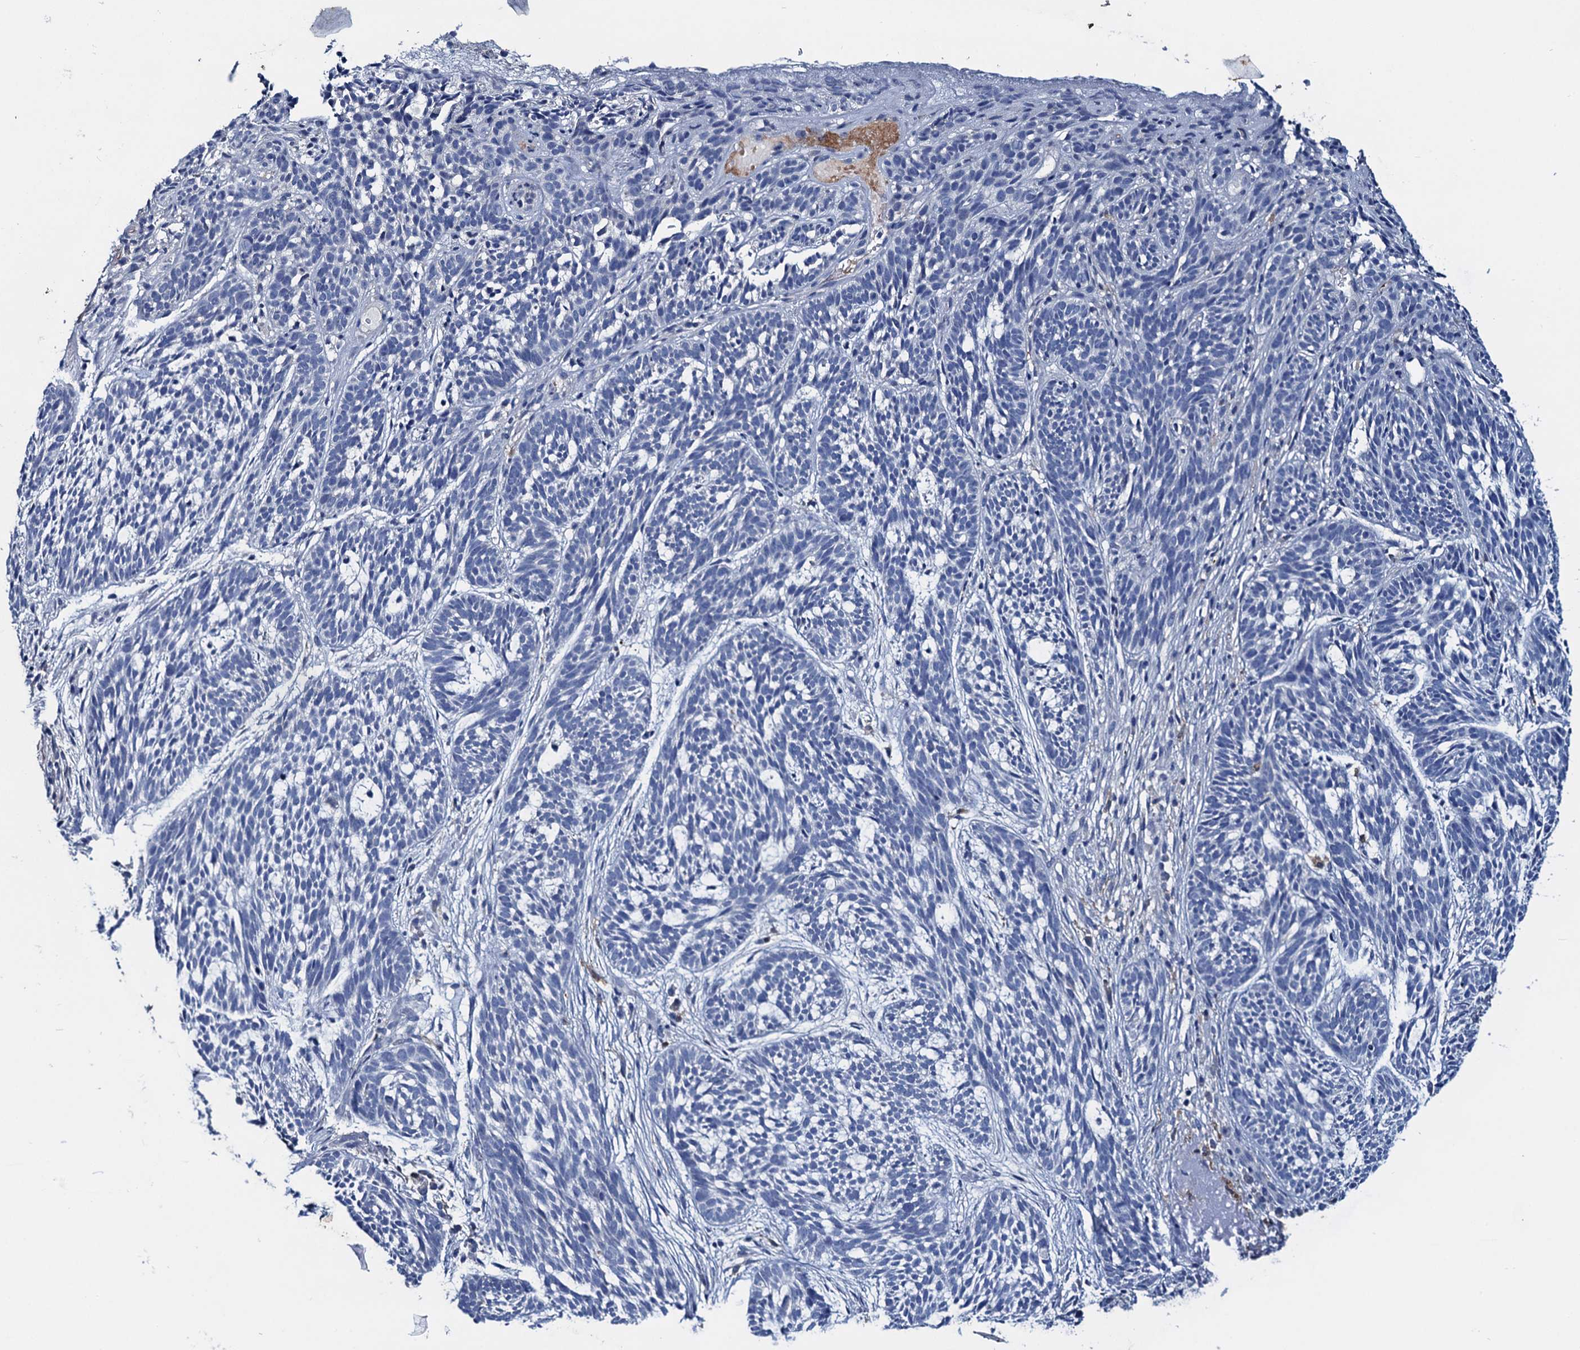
{"staining": {"intensity": "negative", "quantity": "none", "location": "none"}, "tissue": "skin cancer", "cell_type": "Tumor cells", "image_type": "cancer", "snomed": [{"axis": "morphology", "description": "Basal cell carcinoma"}, {"axis": "topography", "description": "Skin"}], "caption": "DAB (3,3'-diaminobenzidine) immunohistochemical staining of human skin basal cell carcinoma displays no significant staining in tumor cells.", "gene": "RTKN2", "patient": {"sex": "male", "age": 71}}